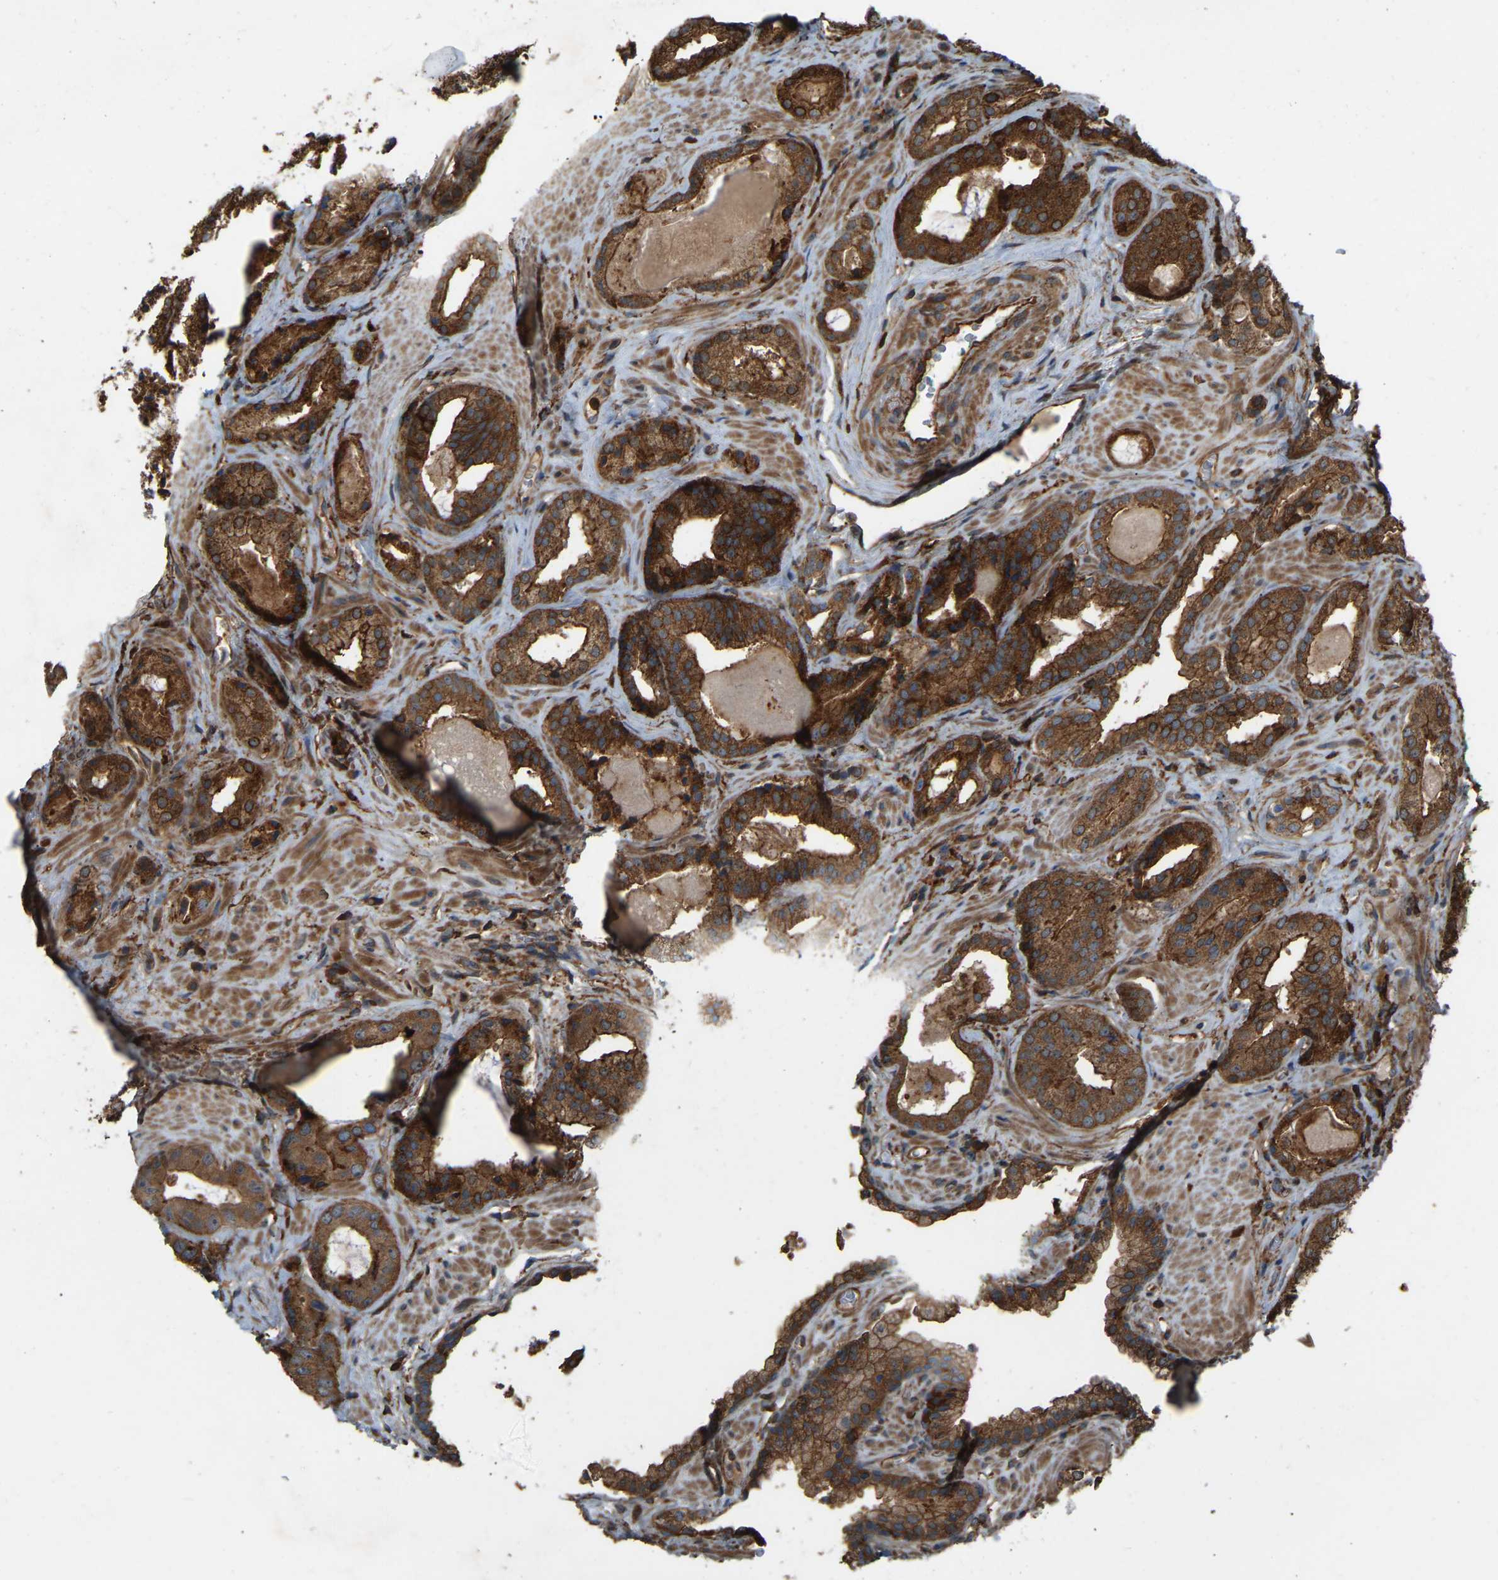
{"staining": {"intensity": "strong", "quantity": ">75%", "location": "cytoplasmic/membranous"}, "tissue": "prostate cancer", "cell_type": "Tumor cells", "image_type": "cancer", "snomed": [{"axis": "morphology", "description": "Adenocarcinoma, Low grade"}, {"axis": "topography", "description": "Prostate"}], "caption": "Immunohistochemical staining of human prostate cancer reveals strong cytoplasmic/membranous protein positivity in approximately >75% of tumor cells.", "gene": "SAMD9L", "patient": {"sex": "male", "age": 71}}